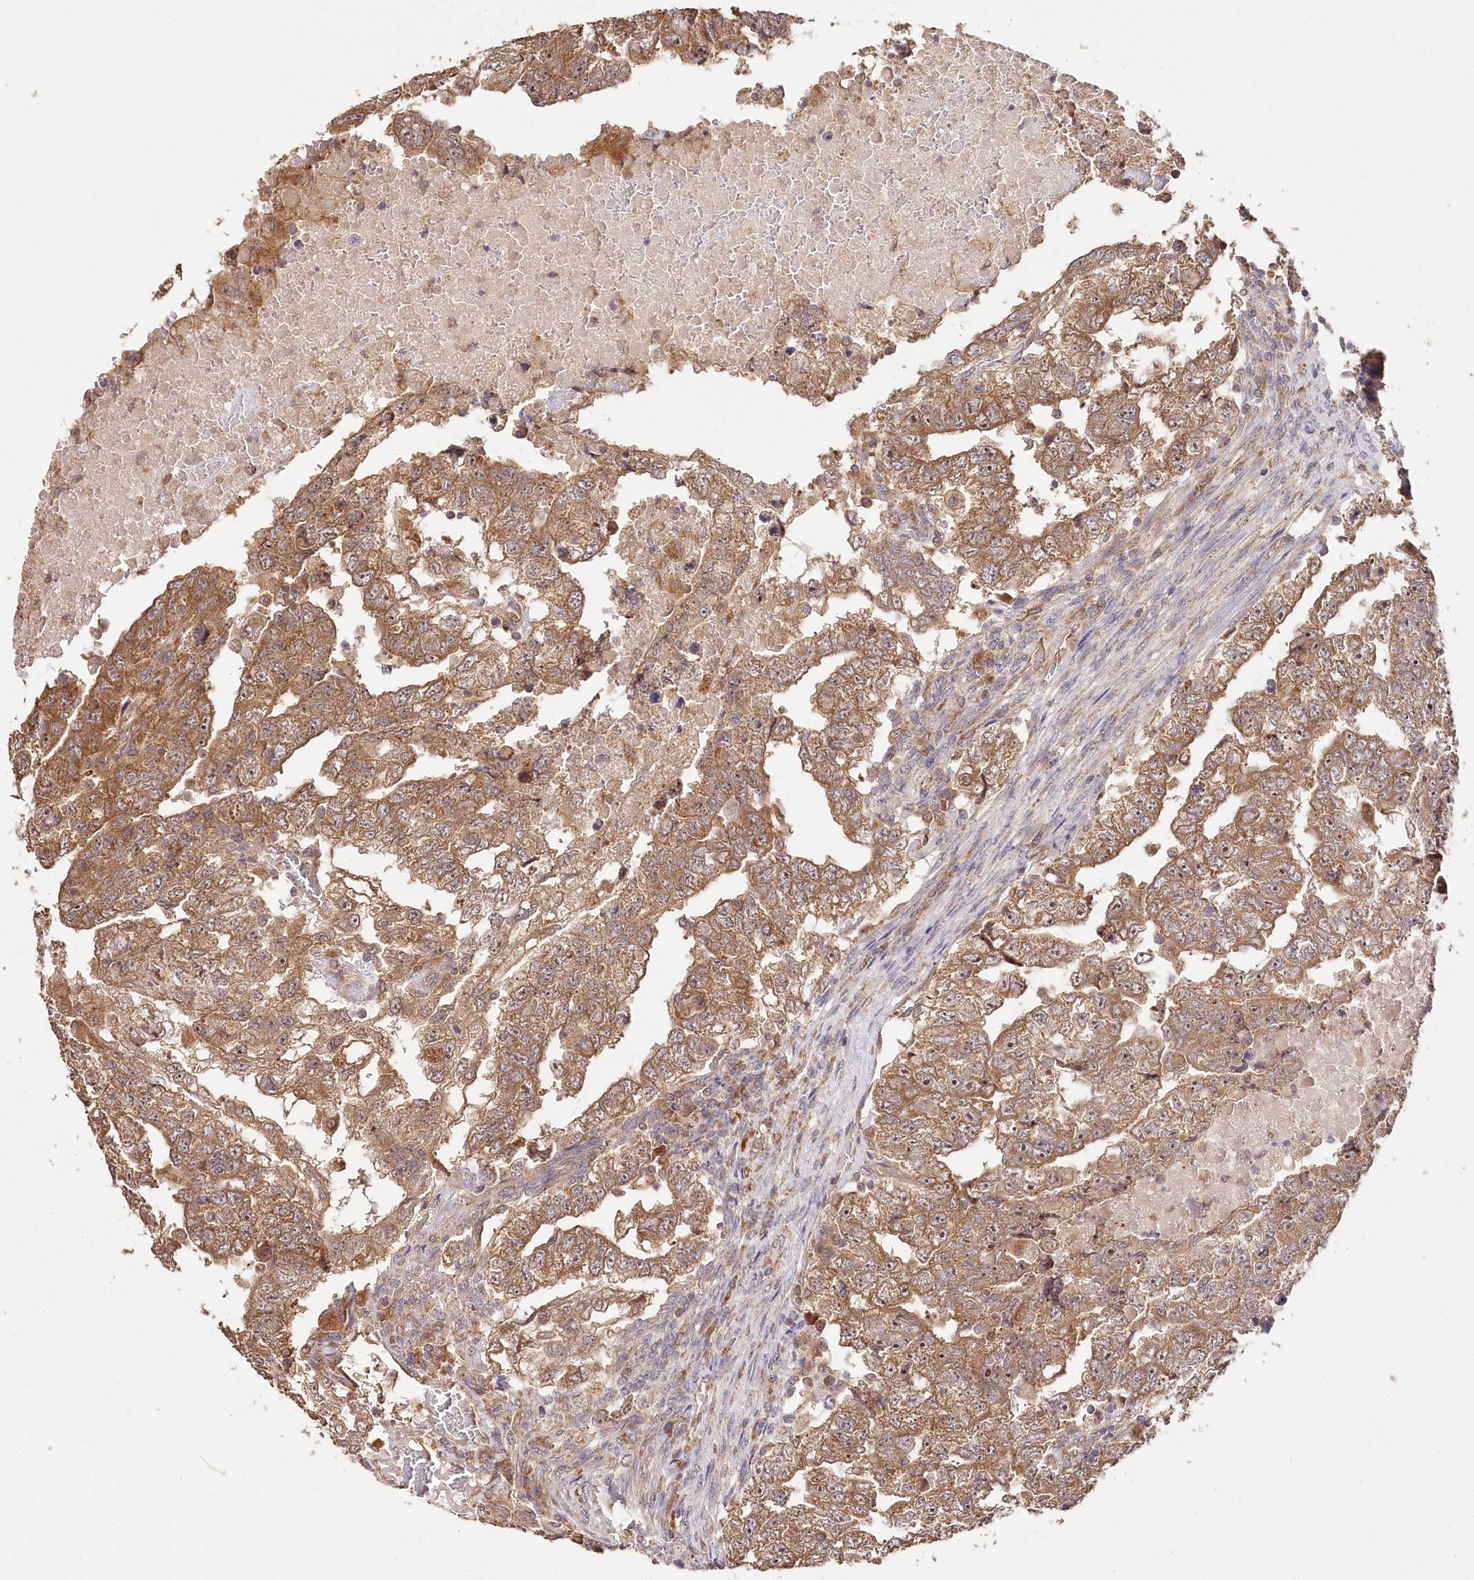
{"staining": {"intensity": "moderate", "quantity": ">75%", "location": "cytoplasmic/membranous"}, "tissue": "testis cancer", "cell_type": "Tumor cells", "image_type": "cancer", "snomed": [{"axis": "morphology", "description": "Carcinoma, Embryonal, NOS"}, {"axis": "topography", "description": "Testis"}], "caption": "Protein expression analysis of testis cancer shows moderate cytoplasmic/membranous staining in approximately >75% of tumor cells. The staining was performed using DAB (3,3'-diaminobenzidine) to visualize the protein expression in brown, while the nuclei were stained in blue with hematoxylin (Magnification: 20x).", "gene": "DMXL1", "patient": {"sex": "male", "age": 36}}